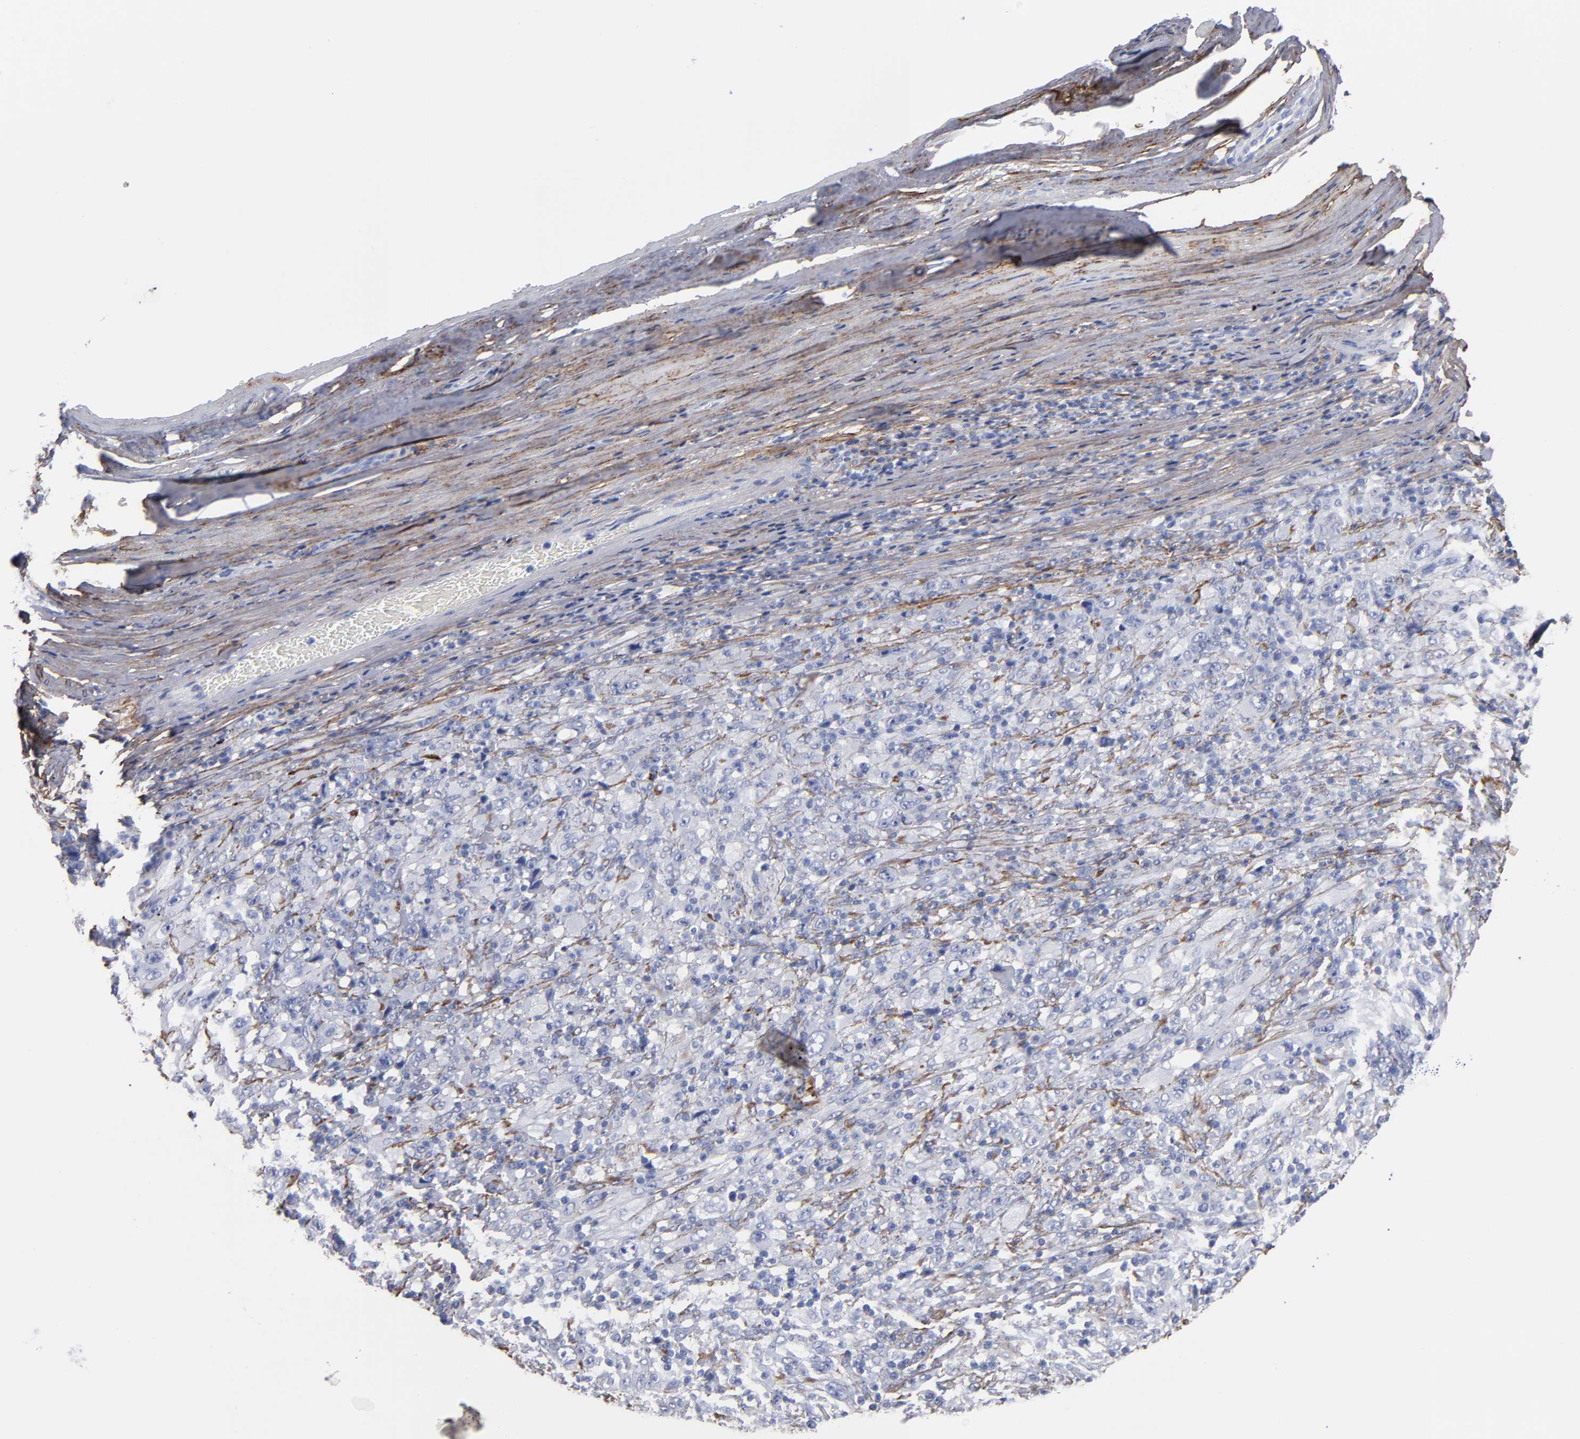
{"staining": {"intensity": "negative", "quantity": "none", "location": "none"}, "tissue": "melanoma", "cell_type": "Tumor cells", "image_type": "cancer", "snomed": [{"axis": "morphology", "description": "Malignant melanoma, Metastatic site"}, {"axis": "topography", "description": "Skin"}], "caption": "Micrograph shows no significant protein expression in tumor cells of melanoma.", "gene": "EMILIN1", "patient": {"sex": "female", "age": 56}}